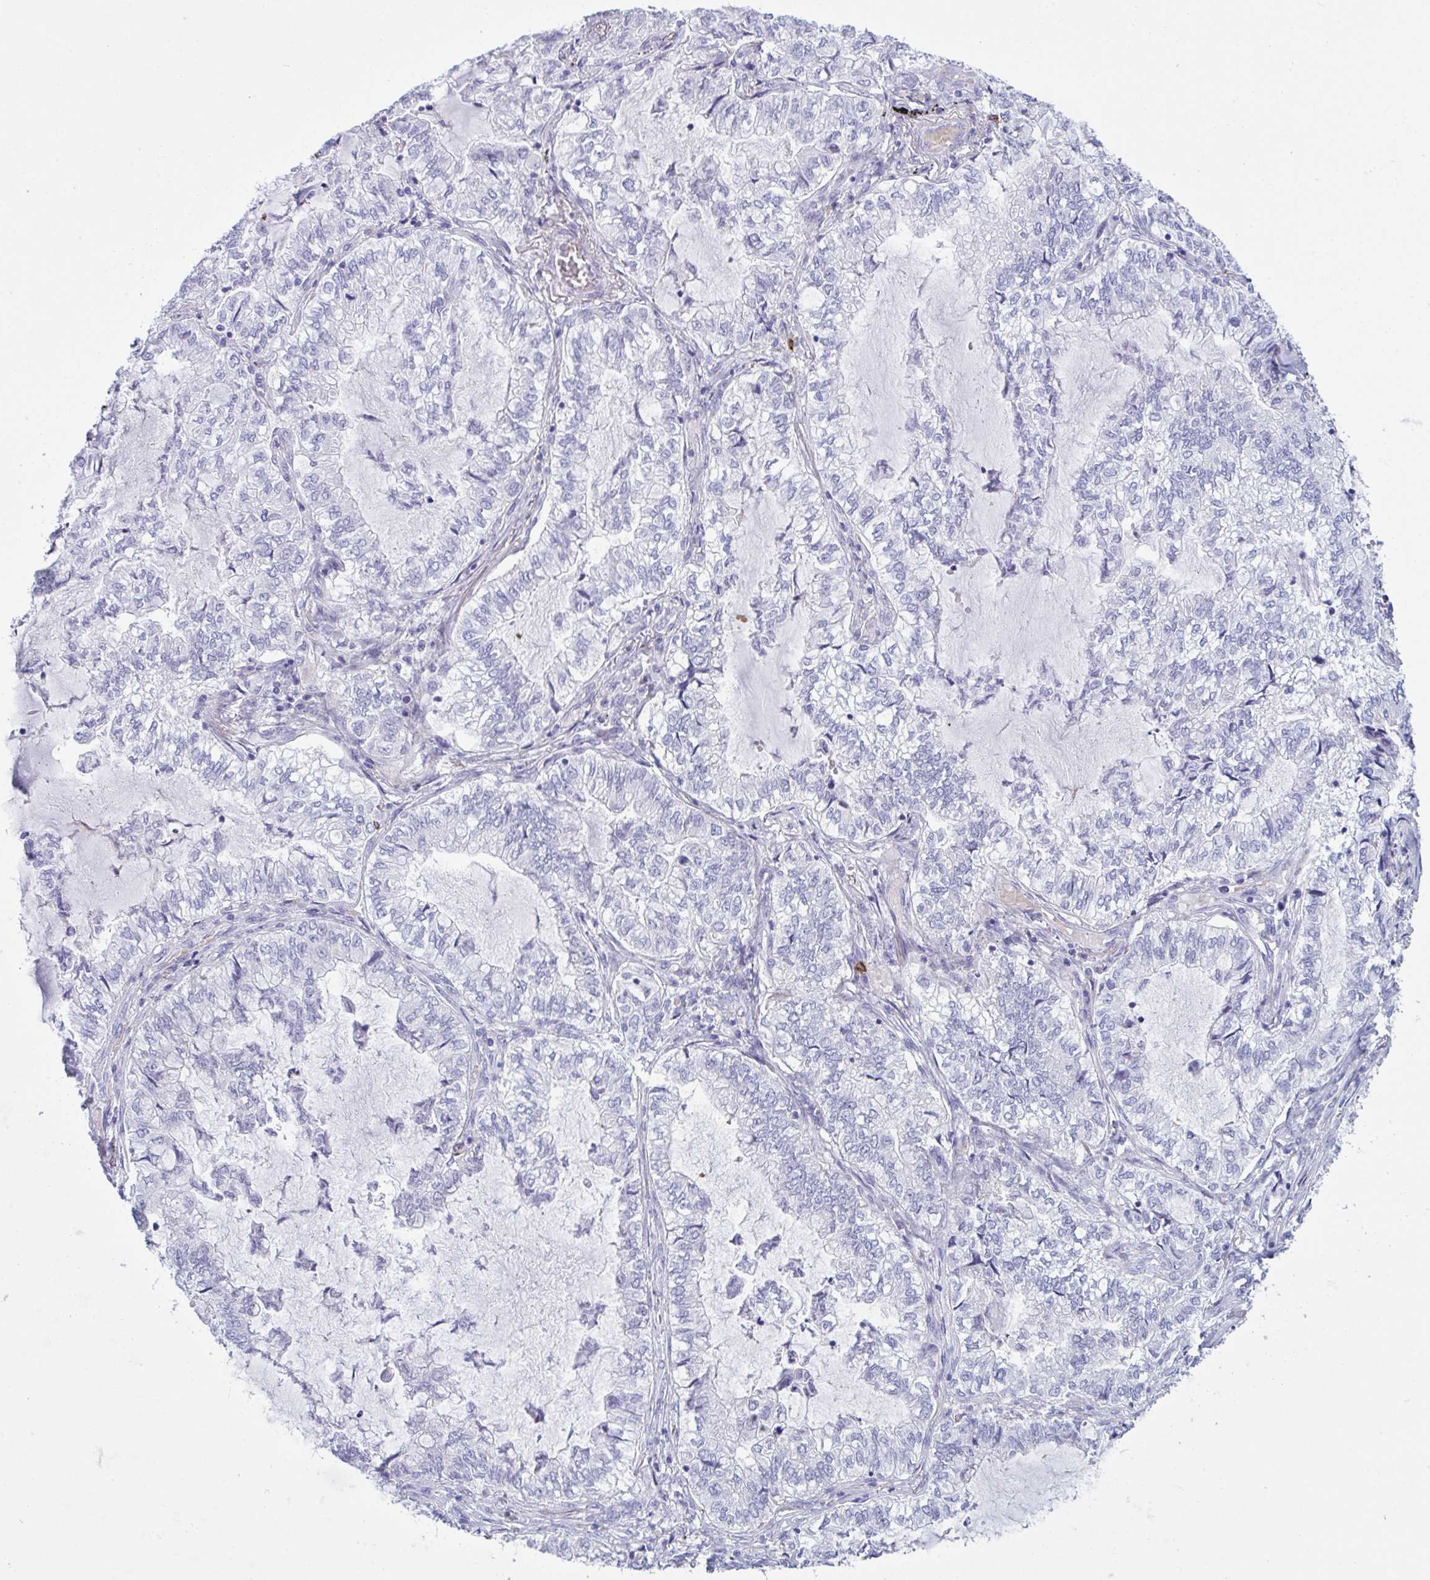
{"staining": {"intensity": "negative", "quantity": "none", "location": "none"}, "tissue": "lung cancer", "cell_type": "Tumor cells", "image_type": "cancer", "snomed": [{"axis": "morphology", "description": "Adenocarcinoma, NOS"}, {"axis": "topography", "description": "Lymph node"}, {"axis": "topography", "description": "Lung"}], "caption": "Micrograph shows no protein expression in tumor cells of lung adenocarcinoma tissue. (DAB (3,3'-diaminobenzidine) immunohistochemistry, high magnification).", "gene": "ZNF684", "patient": {"sex": "male", "age": 66}}